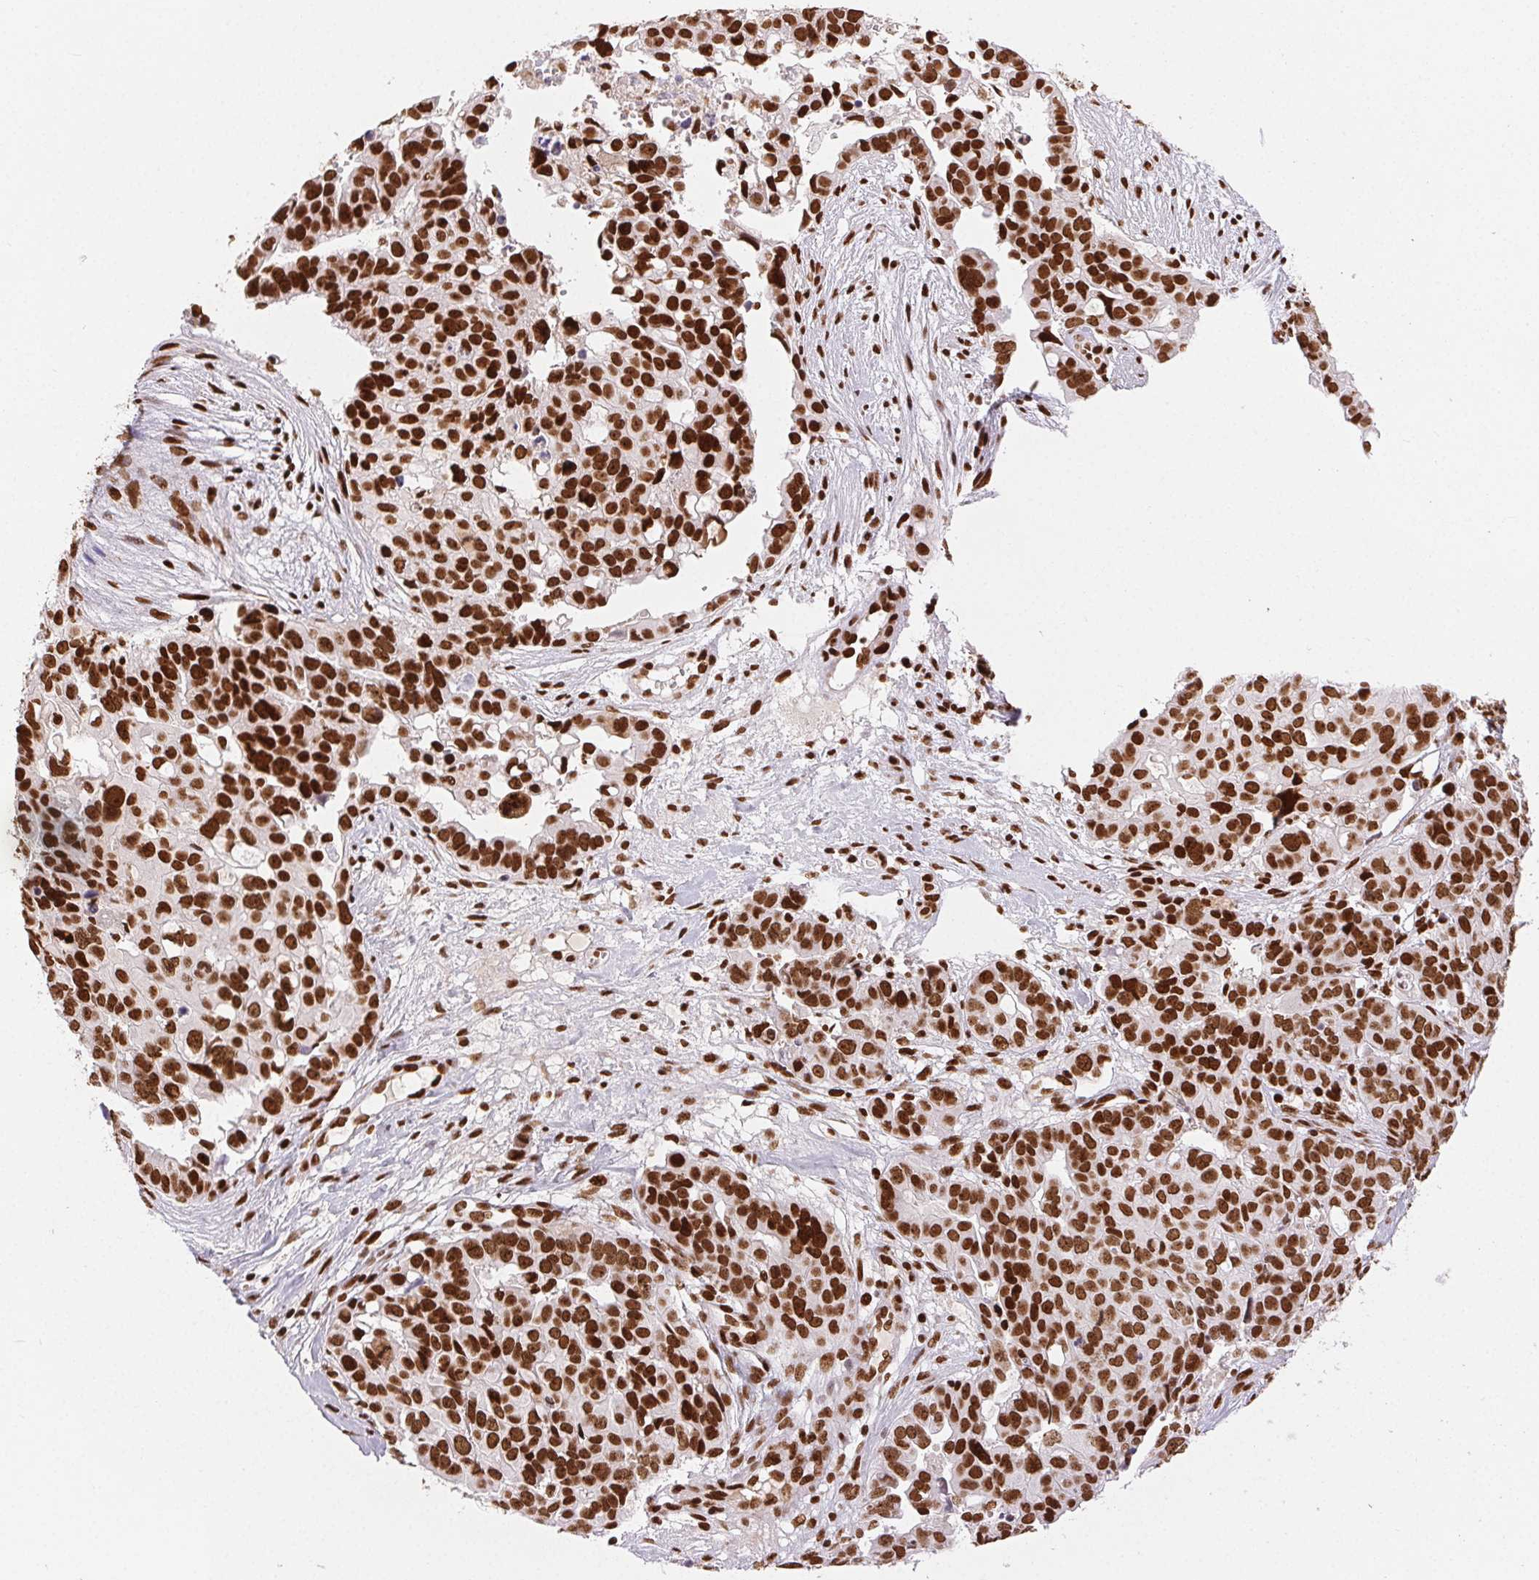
{"staining": {"intensity": "strong", "quantity": ">75%", "location": "nuclear"}, "tissue": "ovarian cancer", "cell_type": "Tumor cells", "image_type": "cancer", "snomed": [{"axis": "morphology", "description": "Carcinoma, endometroid"}, {"axis": "topography", "description": "Ovary"}], "caption": "This is an image of immunohistochemistry staining of endometroid carcinoma (ovarian), which shows strong positivity in the nuclear of tumor cells.", "gene": "ZNF80", "patient": {"sex": "female", "age": 78}}